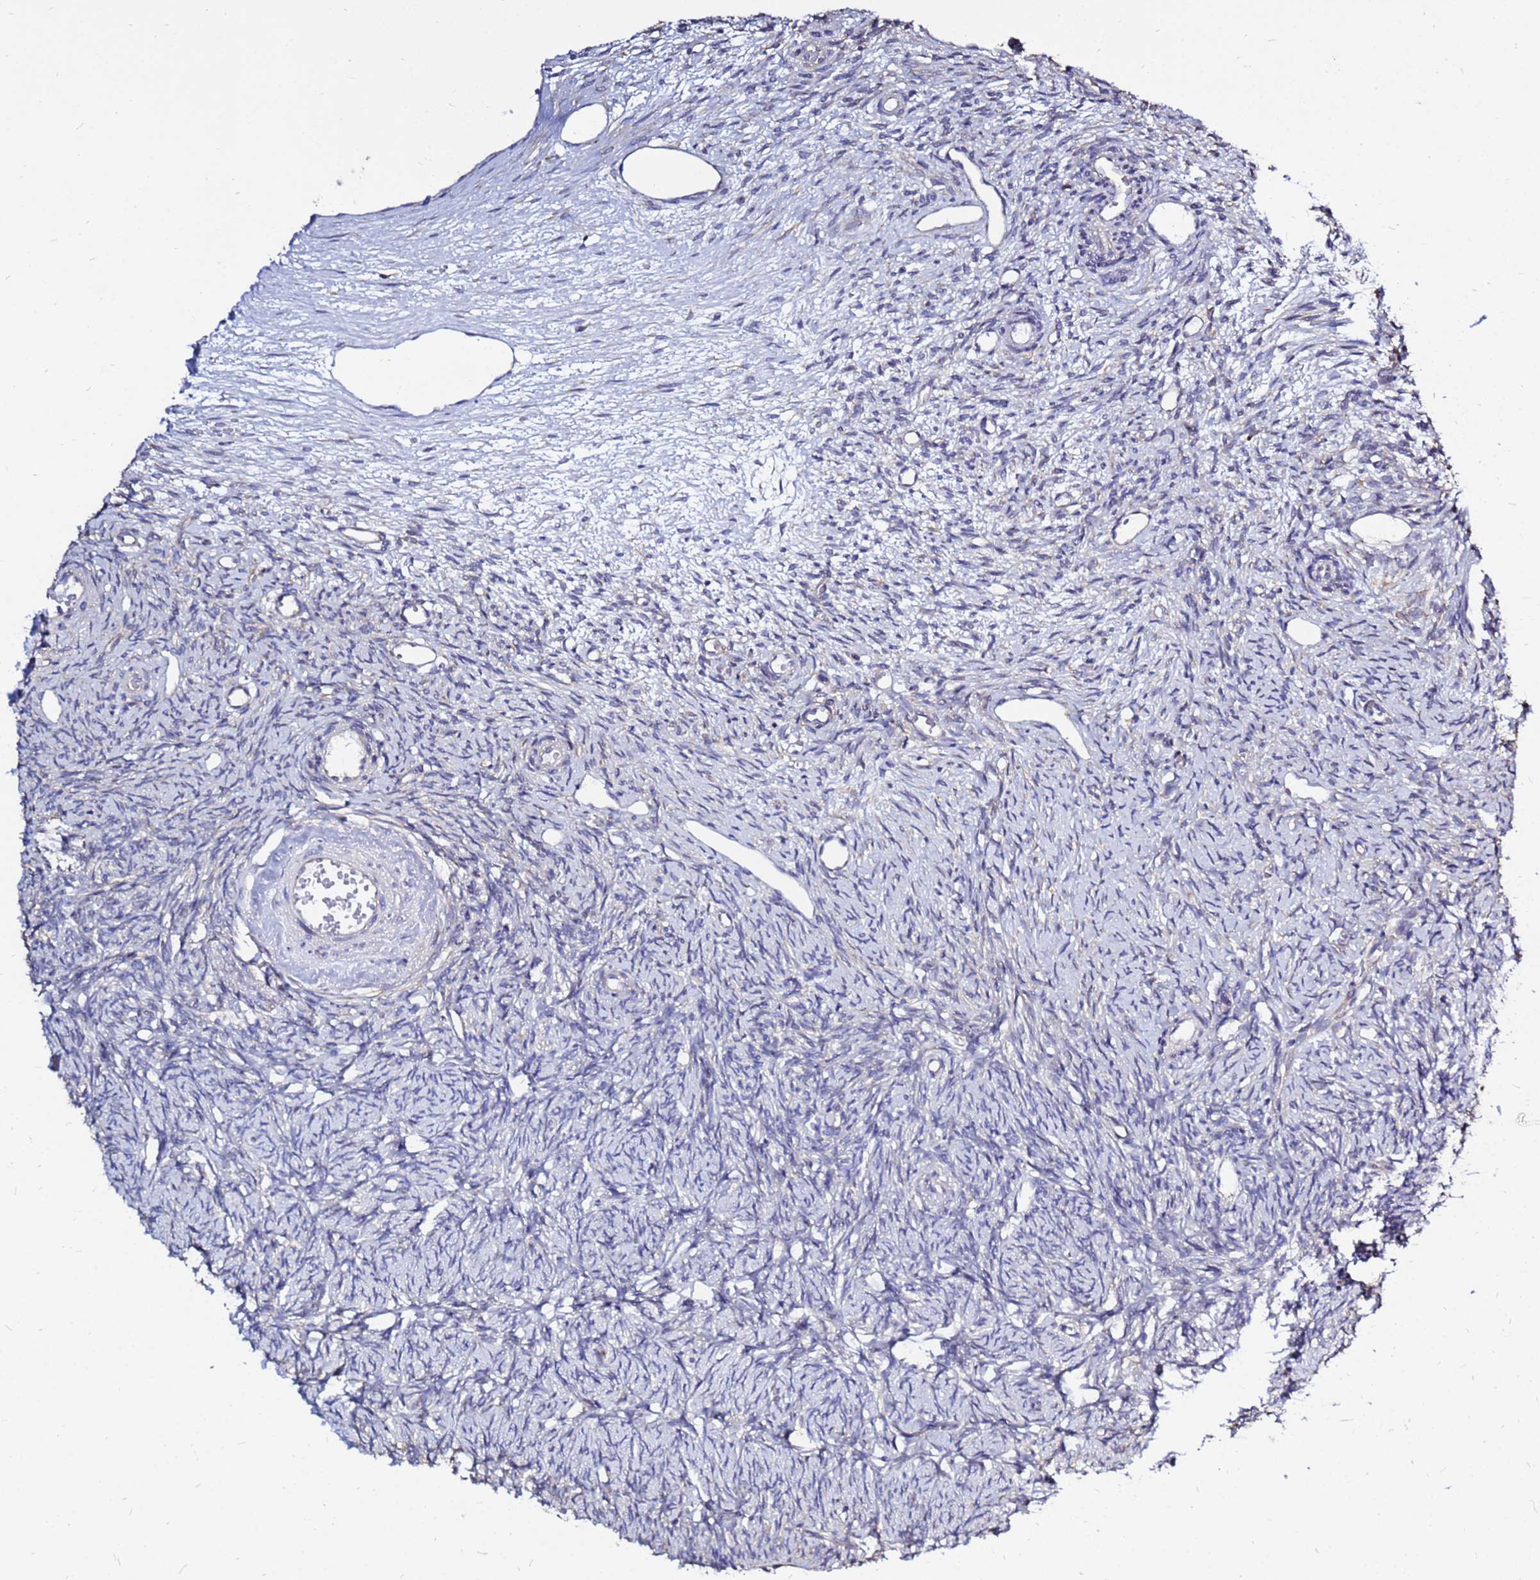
{"staining": {"intensity": "negative", "quantity": "none", "location": "none"}, "tissue": "ovary", "cell_type": "Ovarian stroma cells", "image_type": "normal", "snomed": [{"axis": "morphology", "description": "Normal tissue, NOS"}, {"axis": "topography", "description": "Ovary"}], "caption": "The histopathology image displays no significant staining in ovarian stroma cells of ovary.", "gene": "MOB2", "patient": {"sex": "female", "age": 51}}